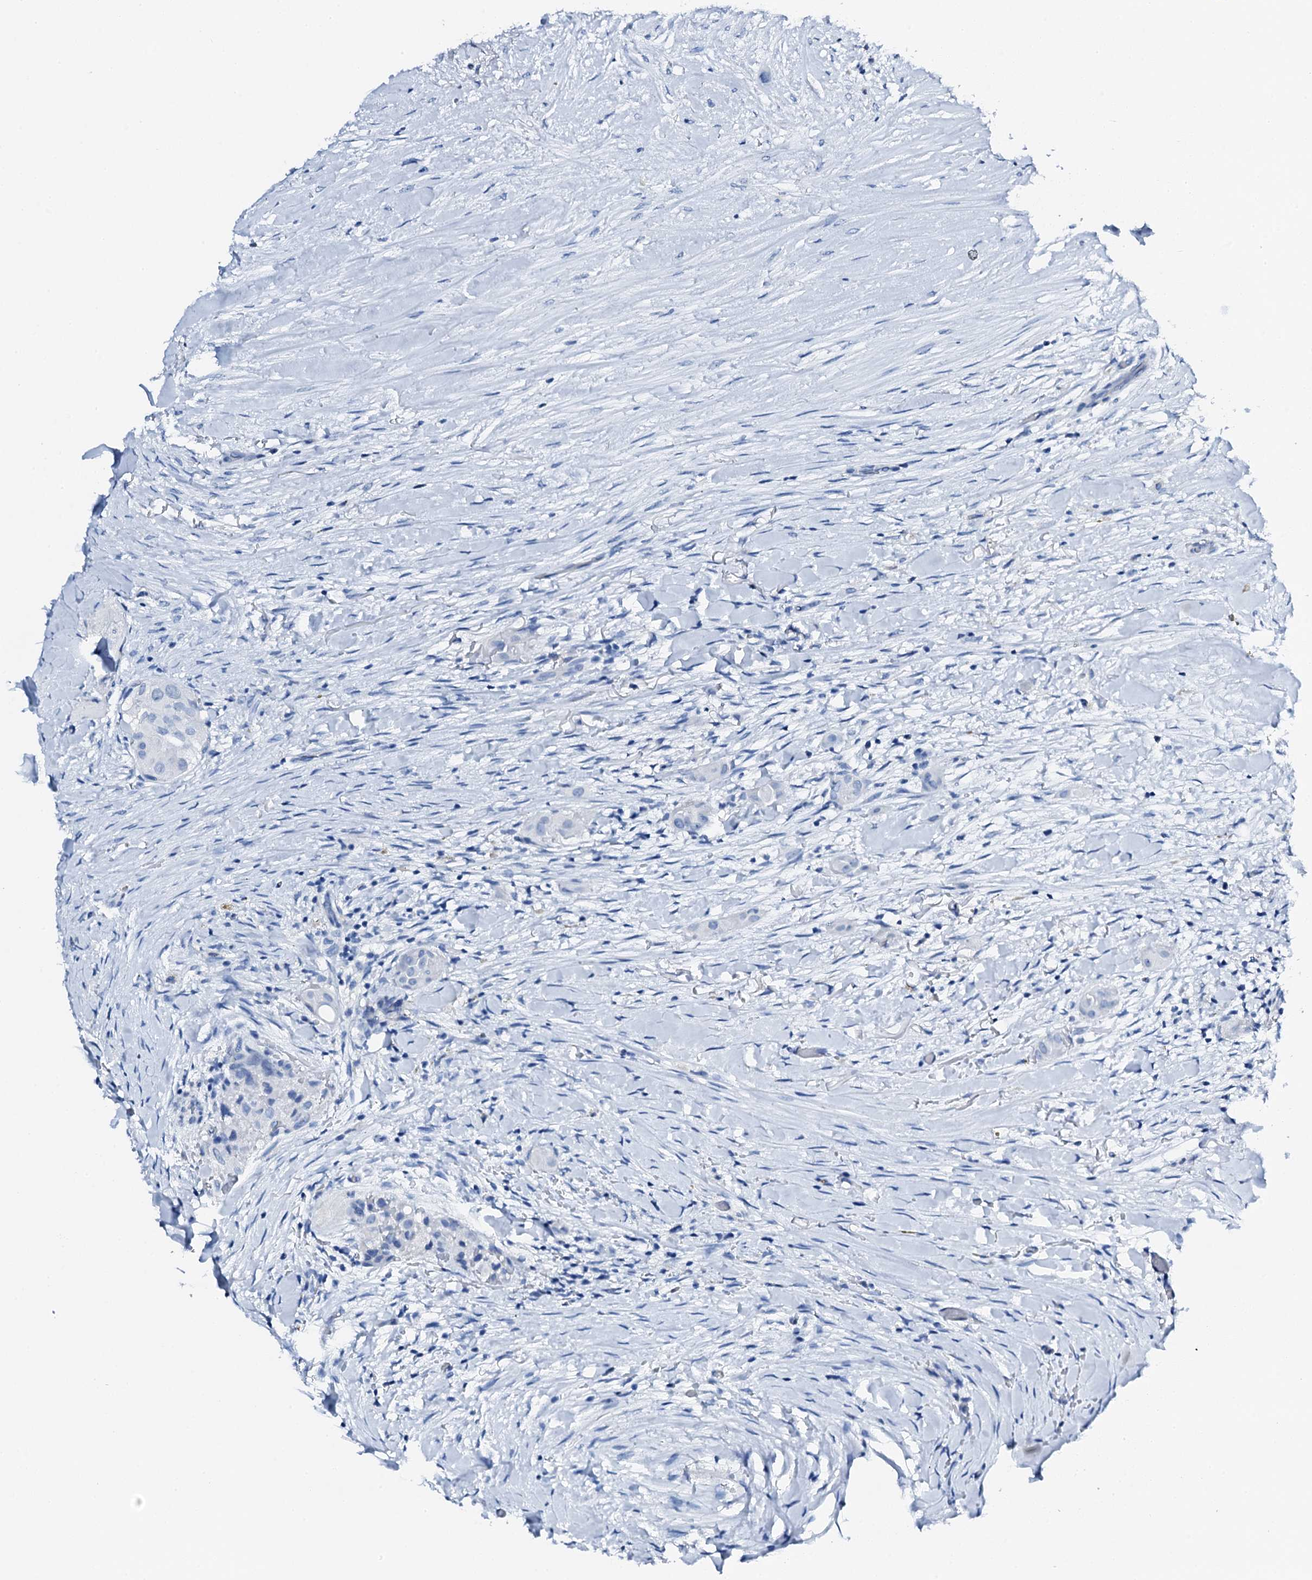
{"staining": {"intensity": "negative", "quantity": "none", "location": "none"}, "tissue": "thyroid cancer", "cell_type": "Tumor cells", "image_type": "cancer", "snomed": [{"axis": "morphology", "description": "Papillary adenocarcinoma, NOS"}, {"axis": "topography", "description": "Thyroid gland"}], "caption": "An image of thyroid papillary adenocarcinoma stained for a protein reveals no brown staining in tumor cells.", "gene": "PTH", "patient": {"sex": "female", "age": 59}}